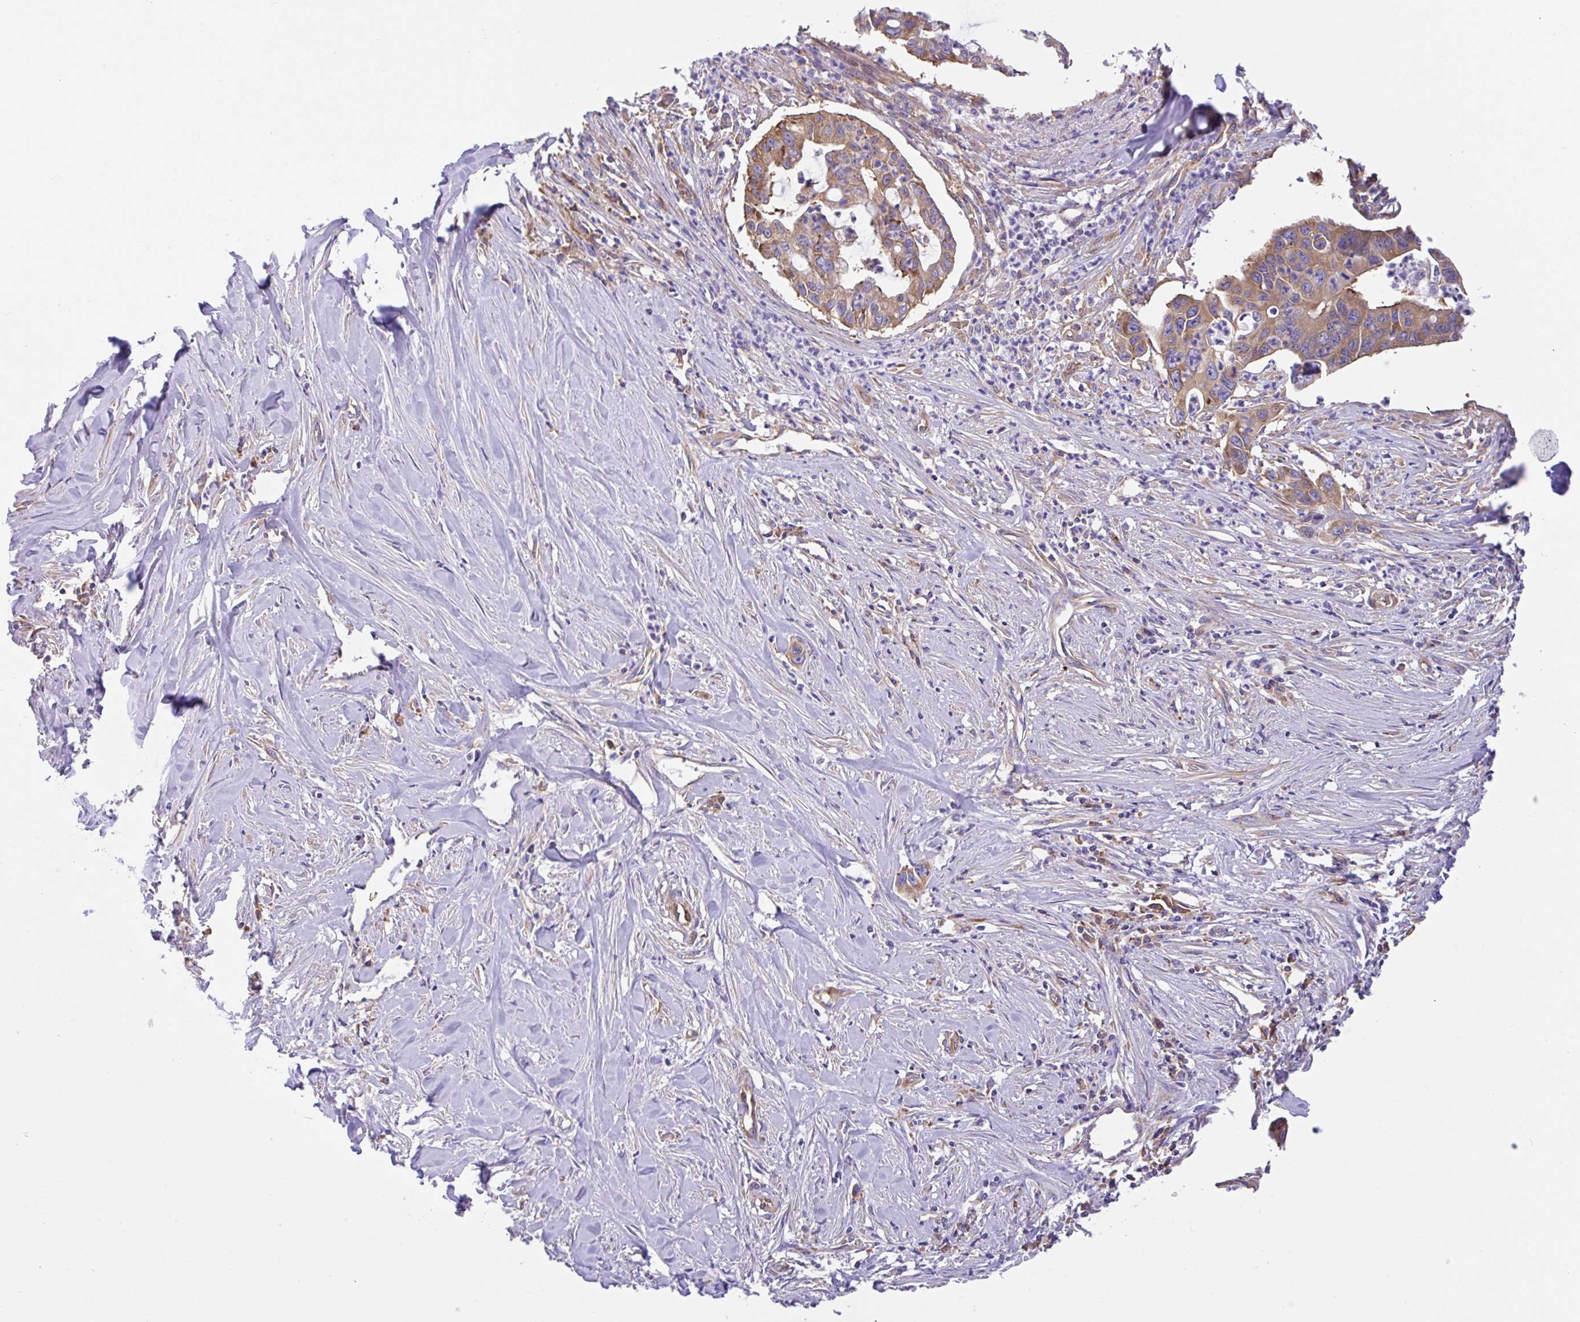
{"staining": {"intensity": "moderate", "quantity": ">75%", "location": "cytoplasmic/membranous"}, "tissue": "pancreatic cancer", "cell_type": "Tumor cells", "image_type": "cancer", "snomed": [{"axis": "morphology", "description": "Adenocarcinoma, NOS"}, {"axis": "topography", "description": "Pancreas"}], "caption": "Immunohistochemical staining of human pancreatic cancer (adenocarcinoma) reveals moderate cytoplasmic/membranous protein positivity in approximately >75% of tumor cells.", "gene": "GFPT2", "patient": {"sex": "male", "age": 73}}